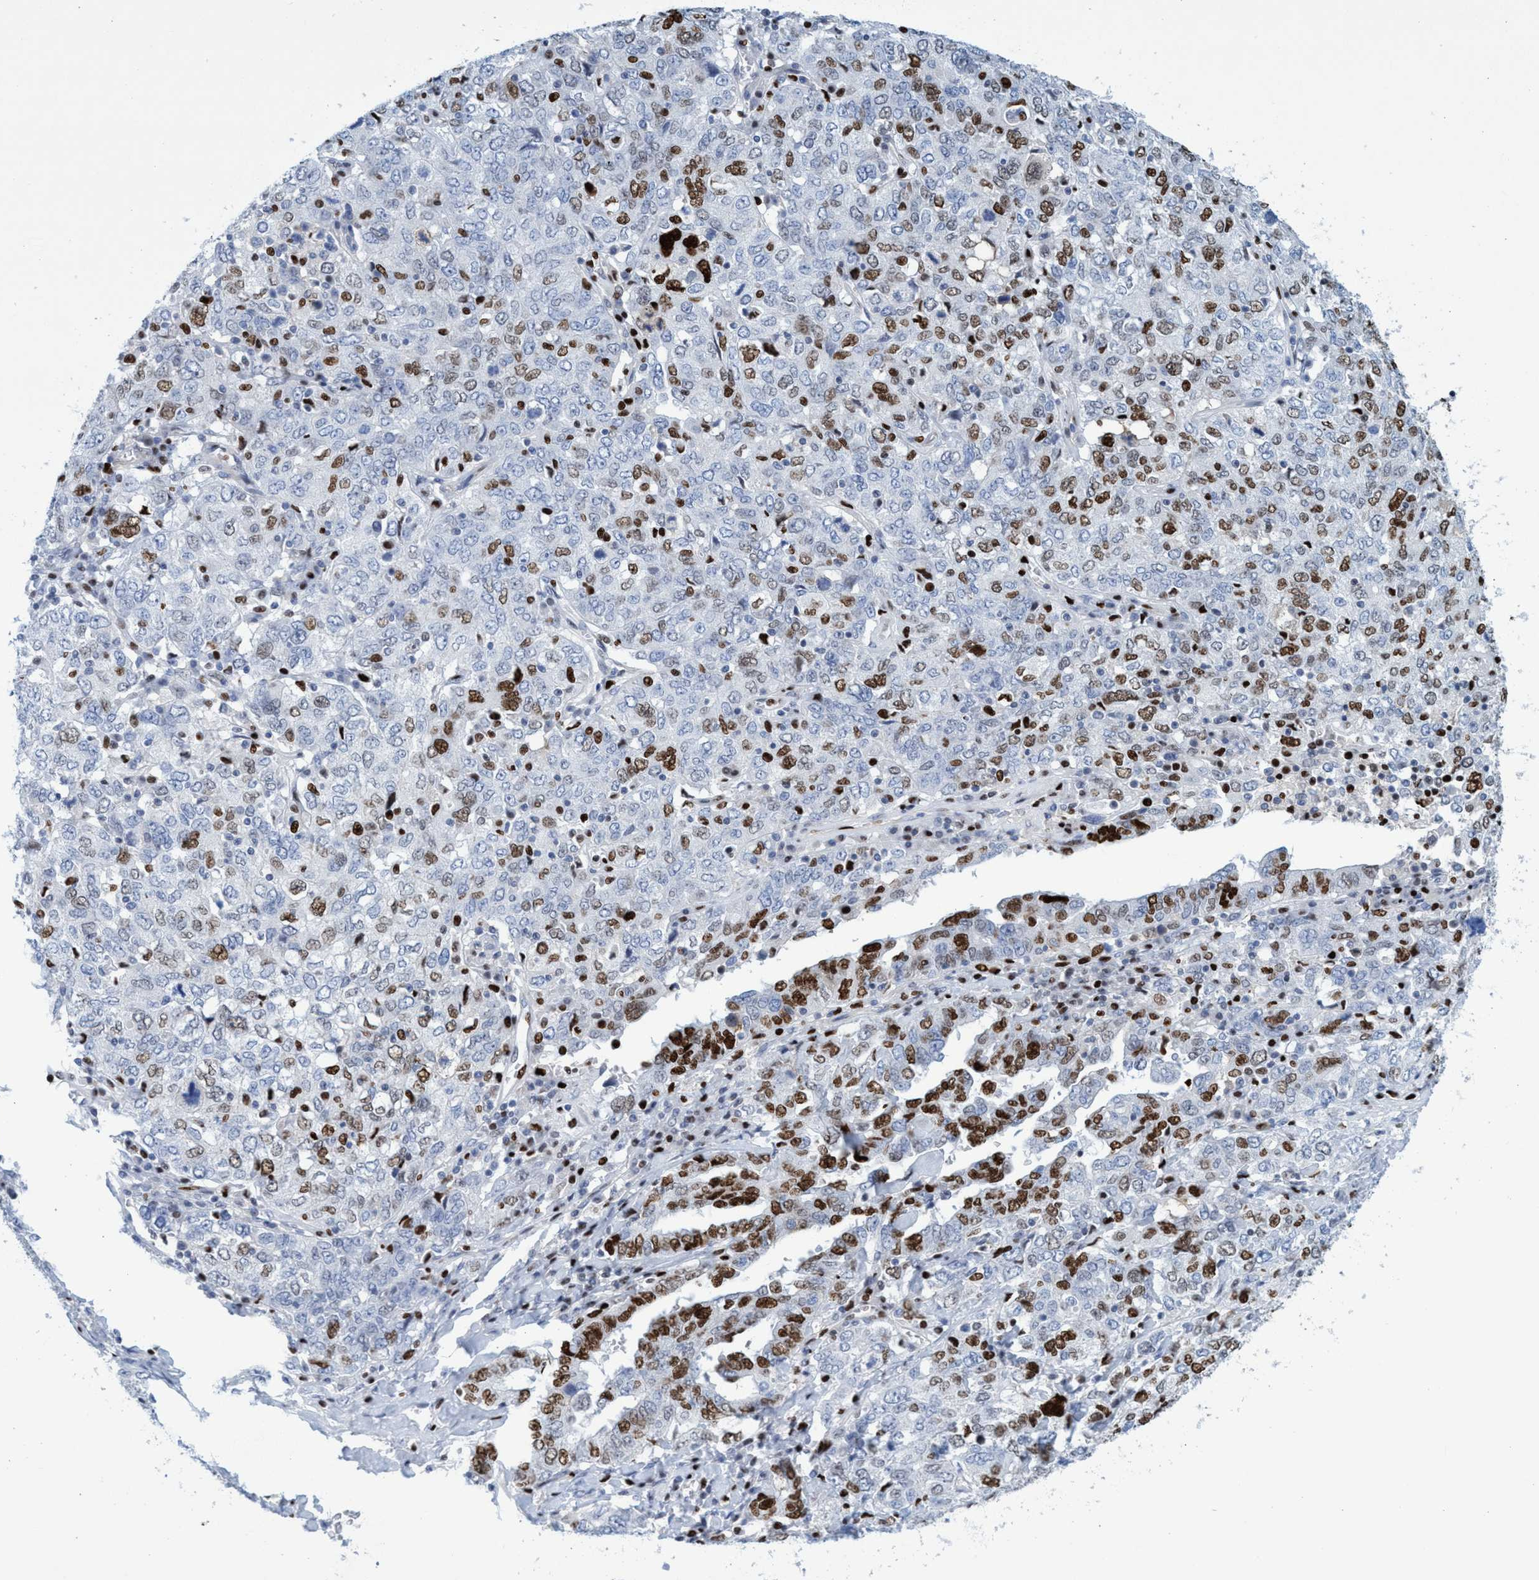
{"staining": {"intensity": "strong", "quantity": "25%-75%", "location": "nuclear"}, "tissue": "ovarian cancer", "cell_type": "Tumor cells", "image_type": "cancer", "snomed": [{"axis": "morphology", "description": "Carcinoma, endometroid"}, {"axis": "topography", "description": "Ovary"}], "caption": "Brown immunohistochemical staining in human ovarian endometroid carcinoma shows strong nuclear staining in about 25%-75% of tumor cells. (Stains: DAB (3,3'-diaminobenzidine) in brown, nuclei in blue, Microscopy: brightfield microscopy at high magnification).", "gene": "R3HCC1", "patient": {"sex": "female", "age": 62}}